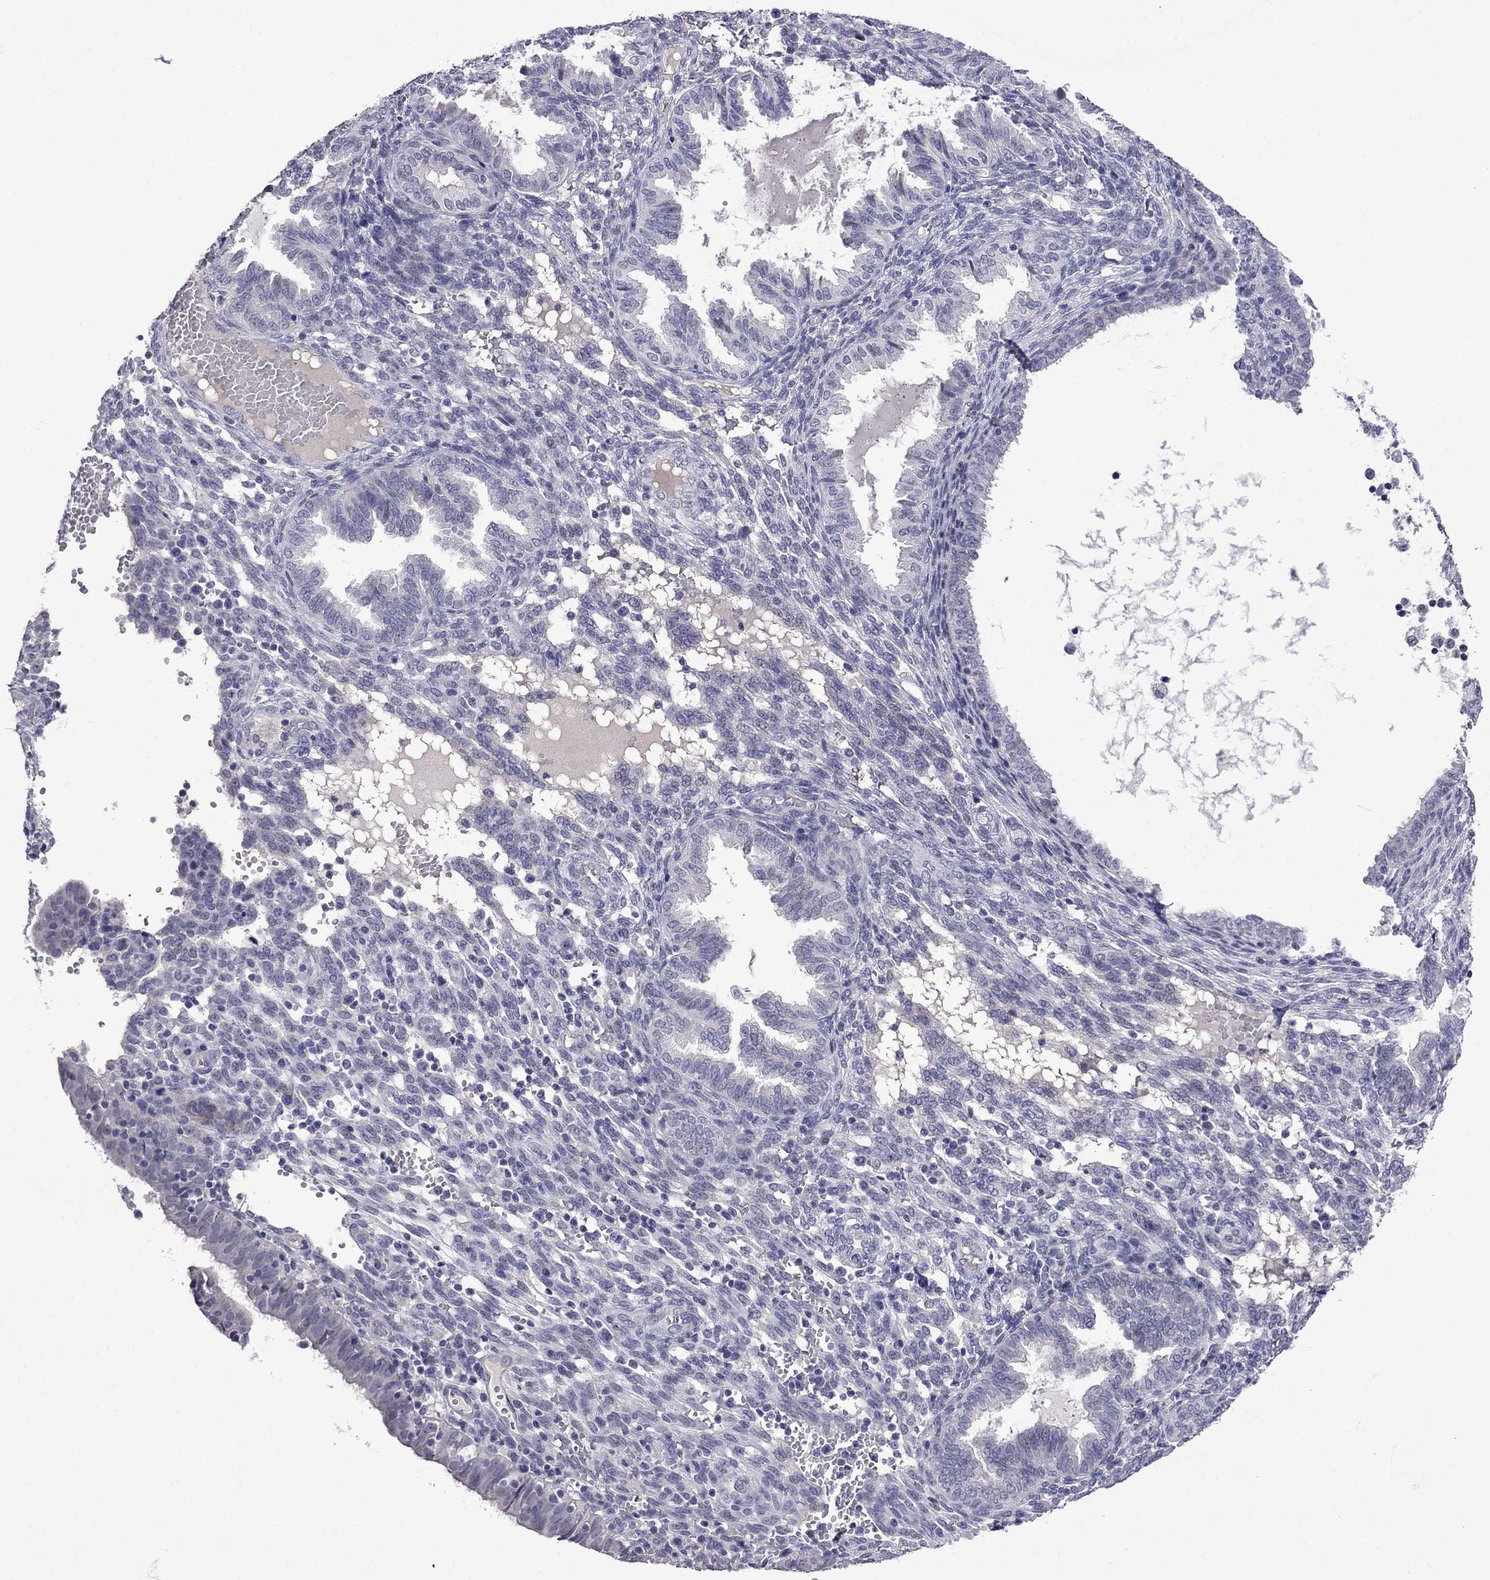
{"staining": {"intensity": "negative", "quantity": "none", "location": "none"}, "tissue": "endometrium", "cell_type": "Cells in endometrial stroma", "image_type": "normal", "snomed": [{"axis": "morphology", "description": "Normal tissue, NOS"}, {"axis": "topography", "description": "Endometrium"}], "caption": "Immunohistochemistry (IHC) image of unremarkable human endometrium stained for a protein (brown), which displays no expression in cells in endometrial stroma.", "gene": "STAR", "patient": {"sex": "female", "age": 42}}